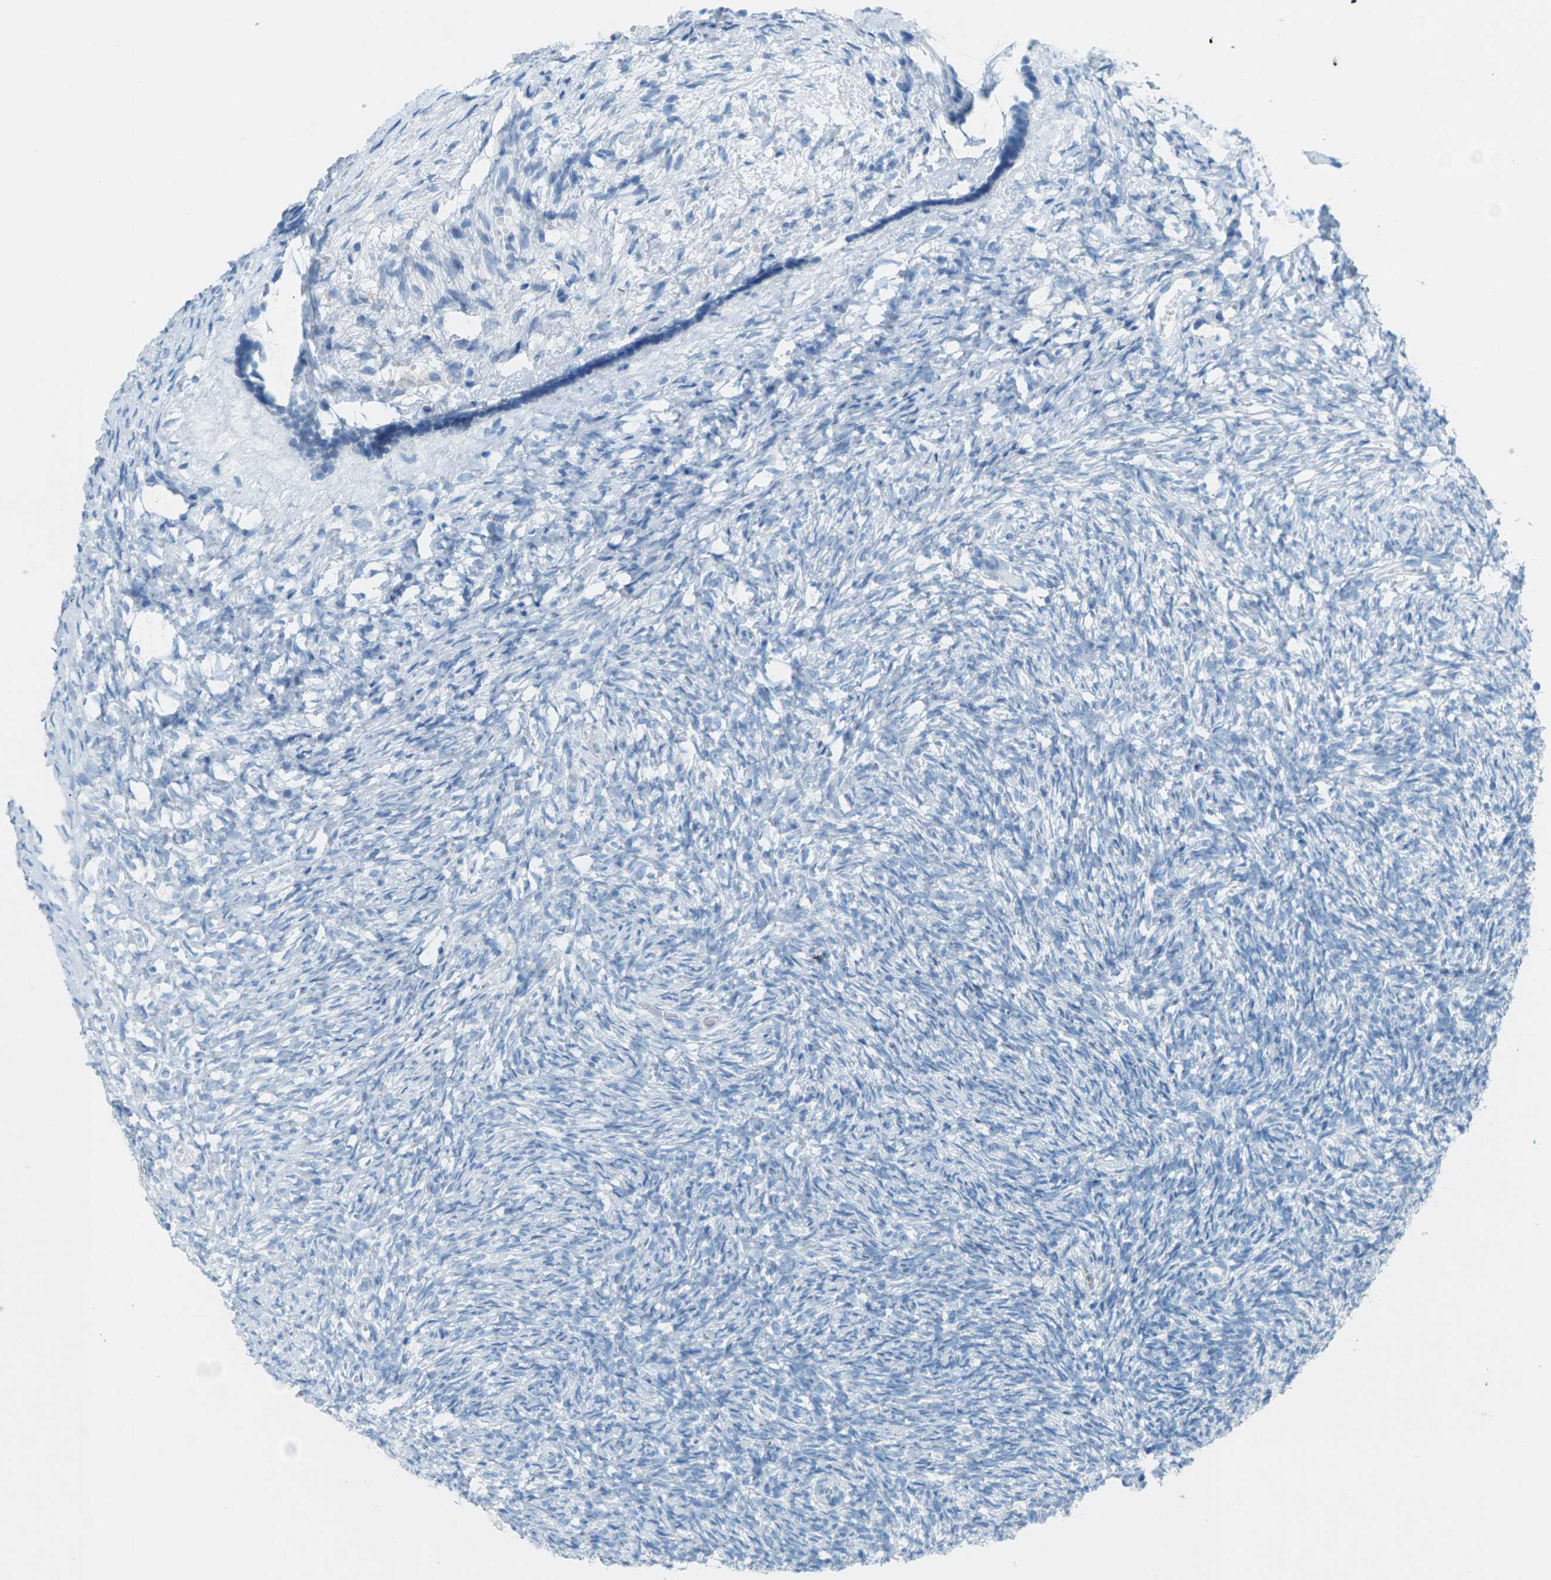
{"staining": {"intensity": "negative", "quantity": "none", "location": "none"}, "tissue": "ovary", "cell_type": "Ovarian stroma cells", "image_type": "normal", "snomed": [{"axis": "morphology", "description": "Normal tissue, NOS"}, {"axis": "topography", "description": "Ovary"}], "caption": "High magnification brightfield microscopy of benign ovary stained with DAB (brown) and counterstained with hematoxylin (blue): ovarian stroma cells show no significant positivity. (DAB IHC with hematoxylin counter stain).", "gene": "CDH16", "patient": {"sex": "female", "age": 35}}